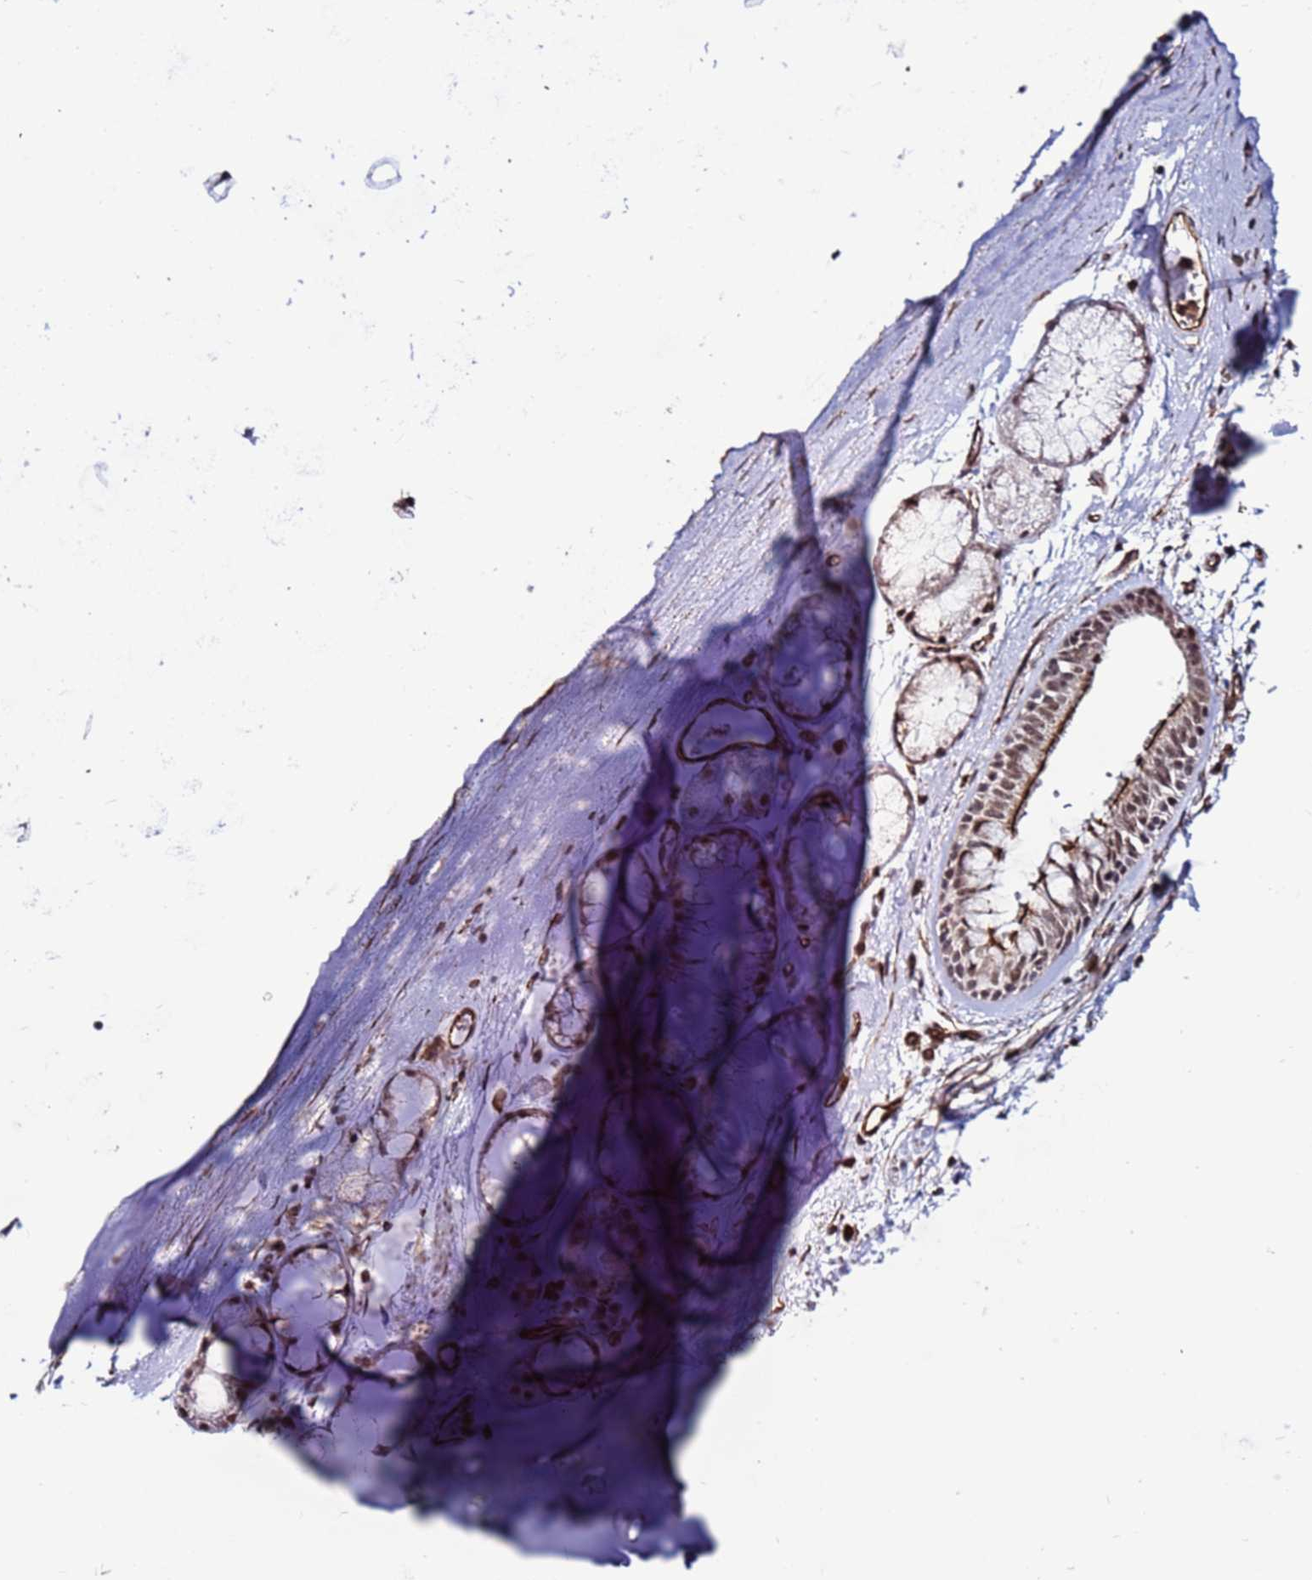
{"staining": {"intensity": "strong", "quantity": ">75%", "location": "cytoplasmic/membranous,nuclear"}, "tissue": "soft tissue", "cell_type": "Fibroblasts", "image_type": "normal", "snomed": [{"axis": "morphology", "description": "Normal tissue, NOS"}, {"axis": "topography", "description": "Cartilage tissue"}], "caption": "Approximately >75% of fibroblasts in normal soft tissue exhibit strong cytoplasmic/membranous,nuclear protein positivity as visualized by brown immunohistochemical staining.", "gene": "CLK3", "patient": {"sex": "male", "age": 73}}